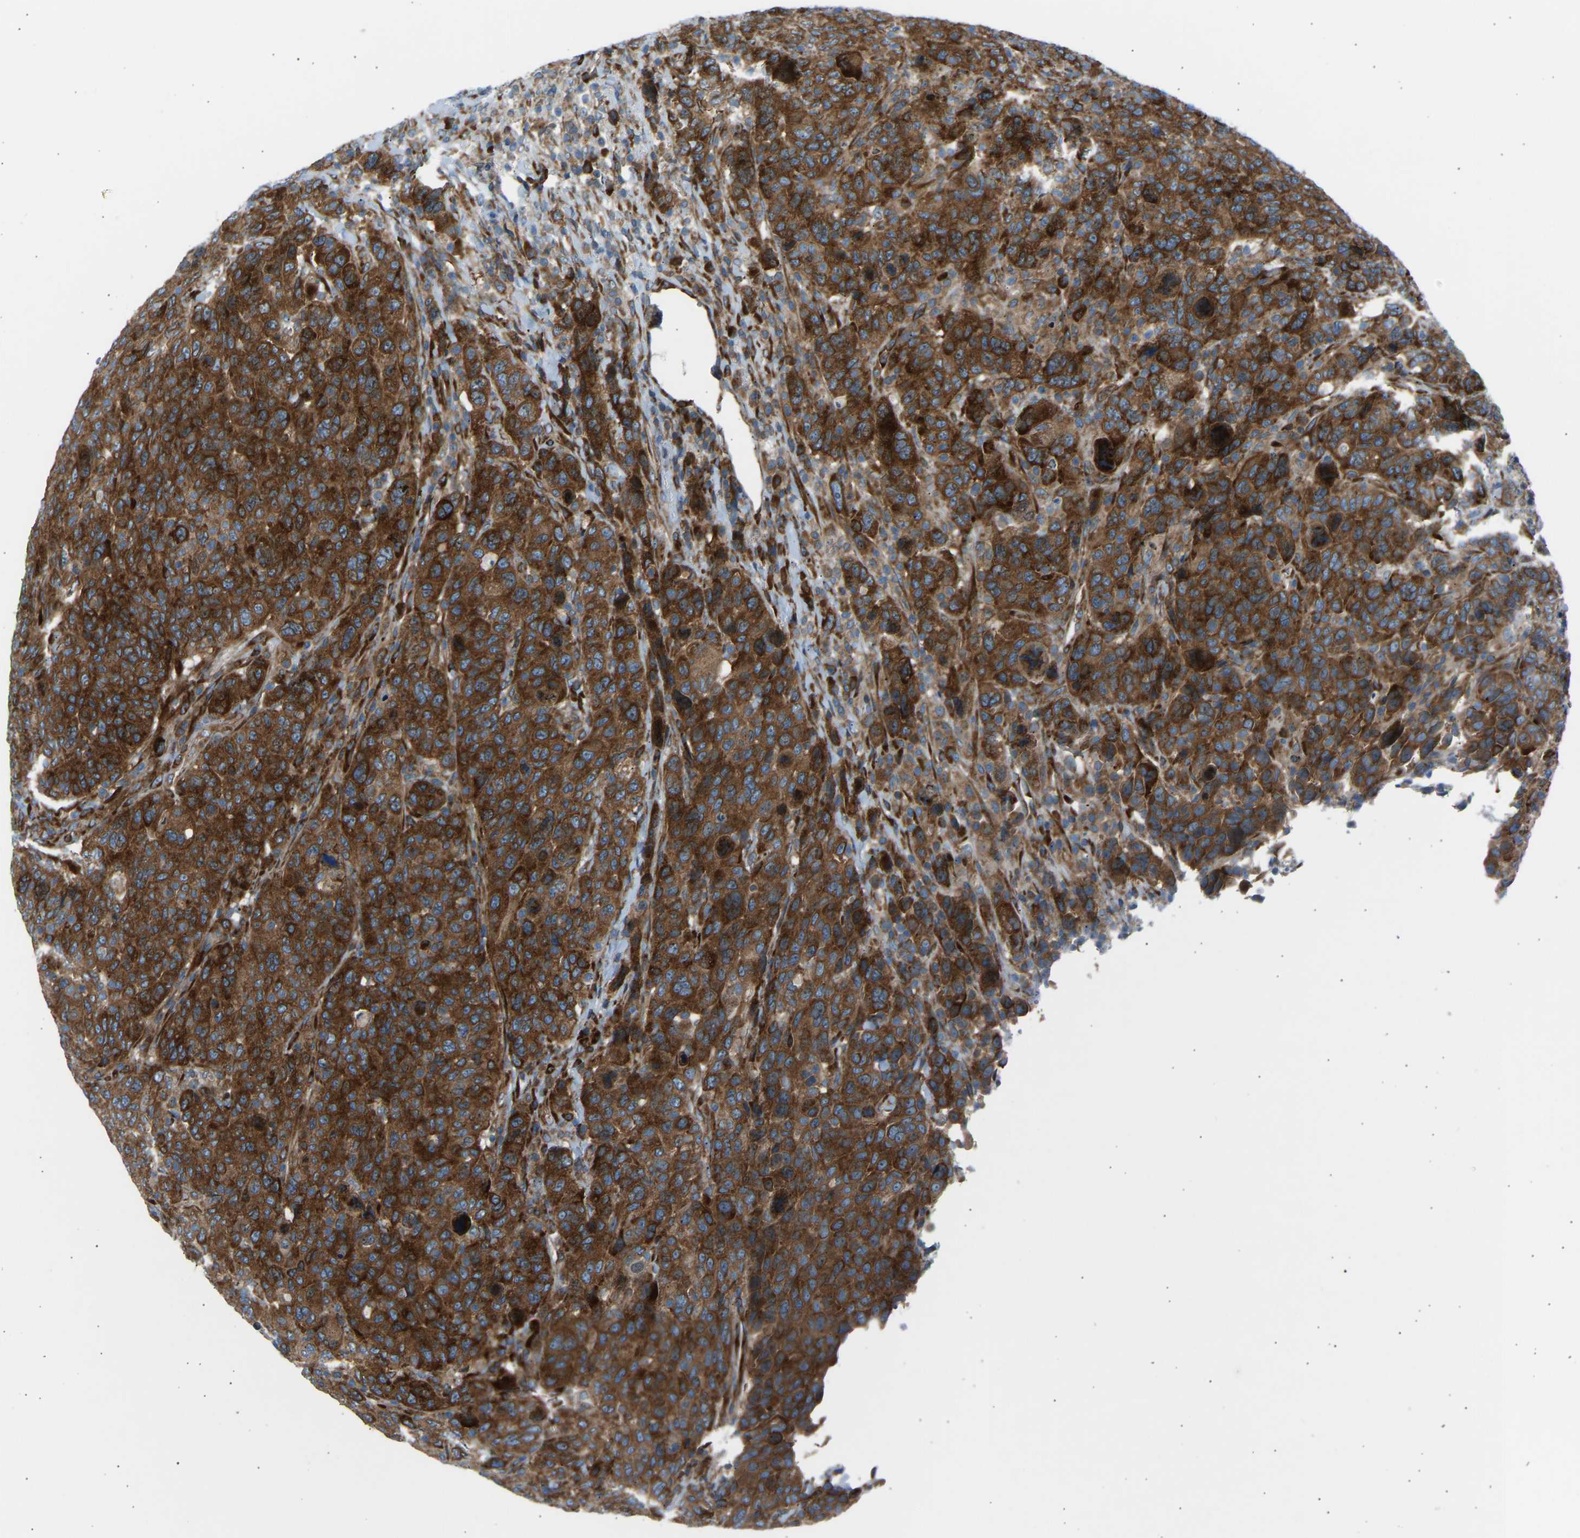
{"staining": {"intensity": "strong", "quantity": ">75%", "location": "cytoplasmic/membranous"}, "tissue": "breast cancer", "cell_type": "Tumor cells", "image_type": "cancer", "snomed": [{"axis": "morphology", "description": "Duct carcinoma"}, {"axis": "topography", "description": "Breast"}], "caption": "Approximately >75% of tumor cells in infiltrating ductal carcinoma (breast) reveal strong cytoplasmic/membranous protein positivity as visualized by brown immunohistochemical staining.", "gene": "VPS41", "patient": {"sex": "female", "age": 37}}